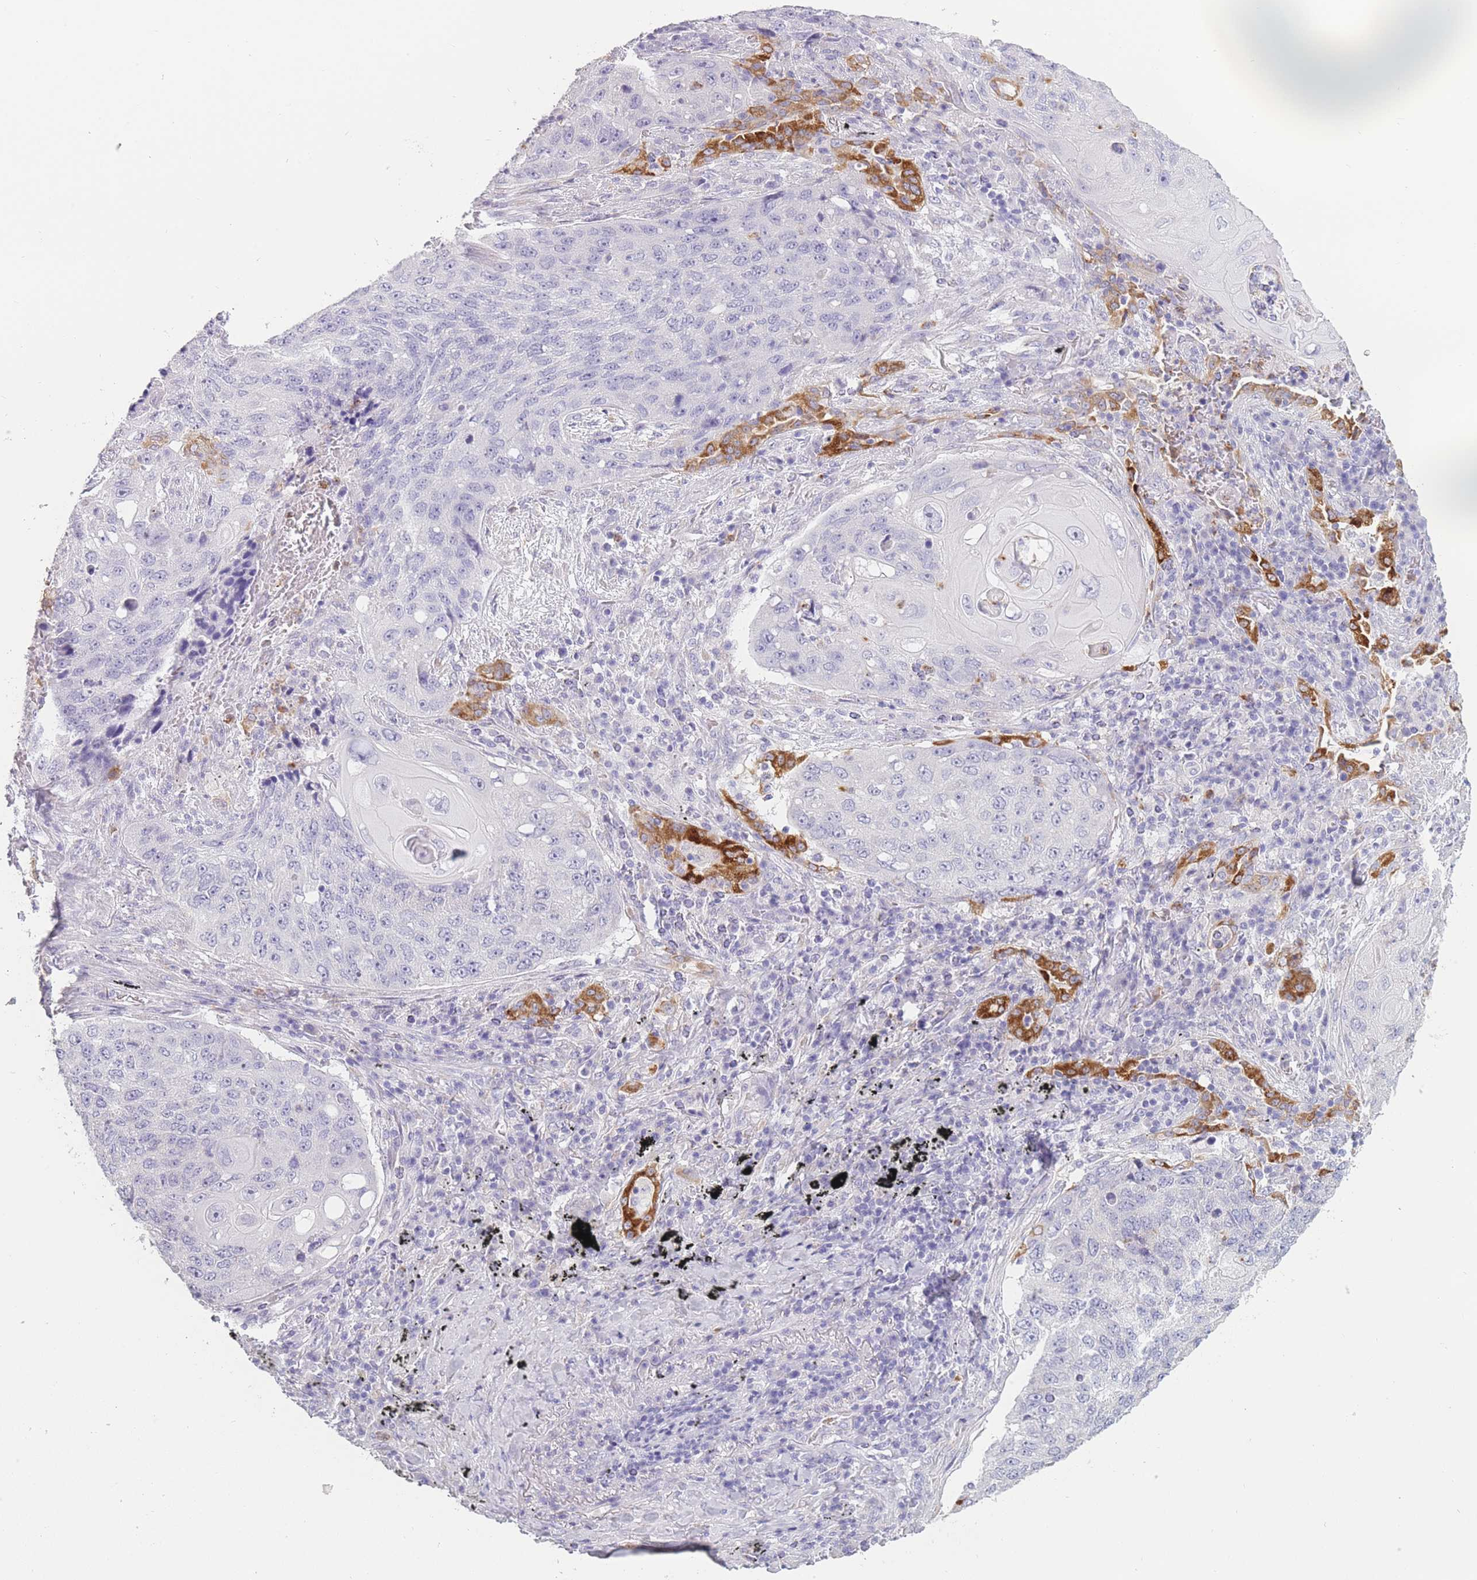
{"staining": {"intensity": "negative", "quantity": "none", "location": "none"}, "tissue": "lung cancer", "cell_type": "Tumor cells", "image_type": "cancer", "snomed": [{"axis": "morphology", "description": "Squamous cell carcinoma, NOS"}, {"axis": "topography", "description": "Lung"}], "caption": "An image of lung cancer (squamous cell carcinoma) stained for a protein displays no brown staining in tumor cells.", "gene": "ZNF627", "patient": {"sex": "female", "age": 63}}